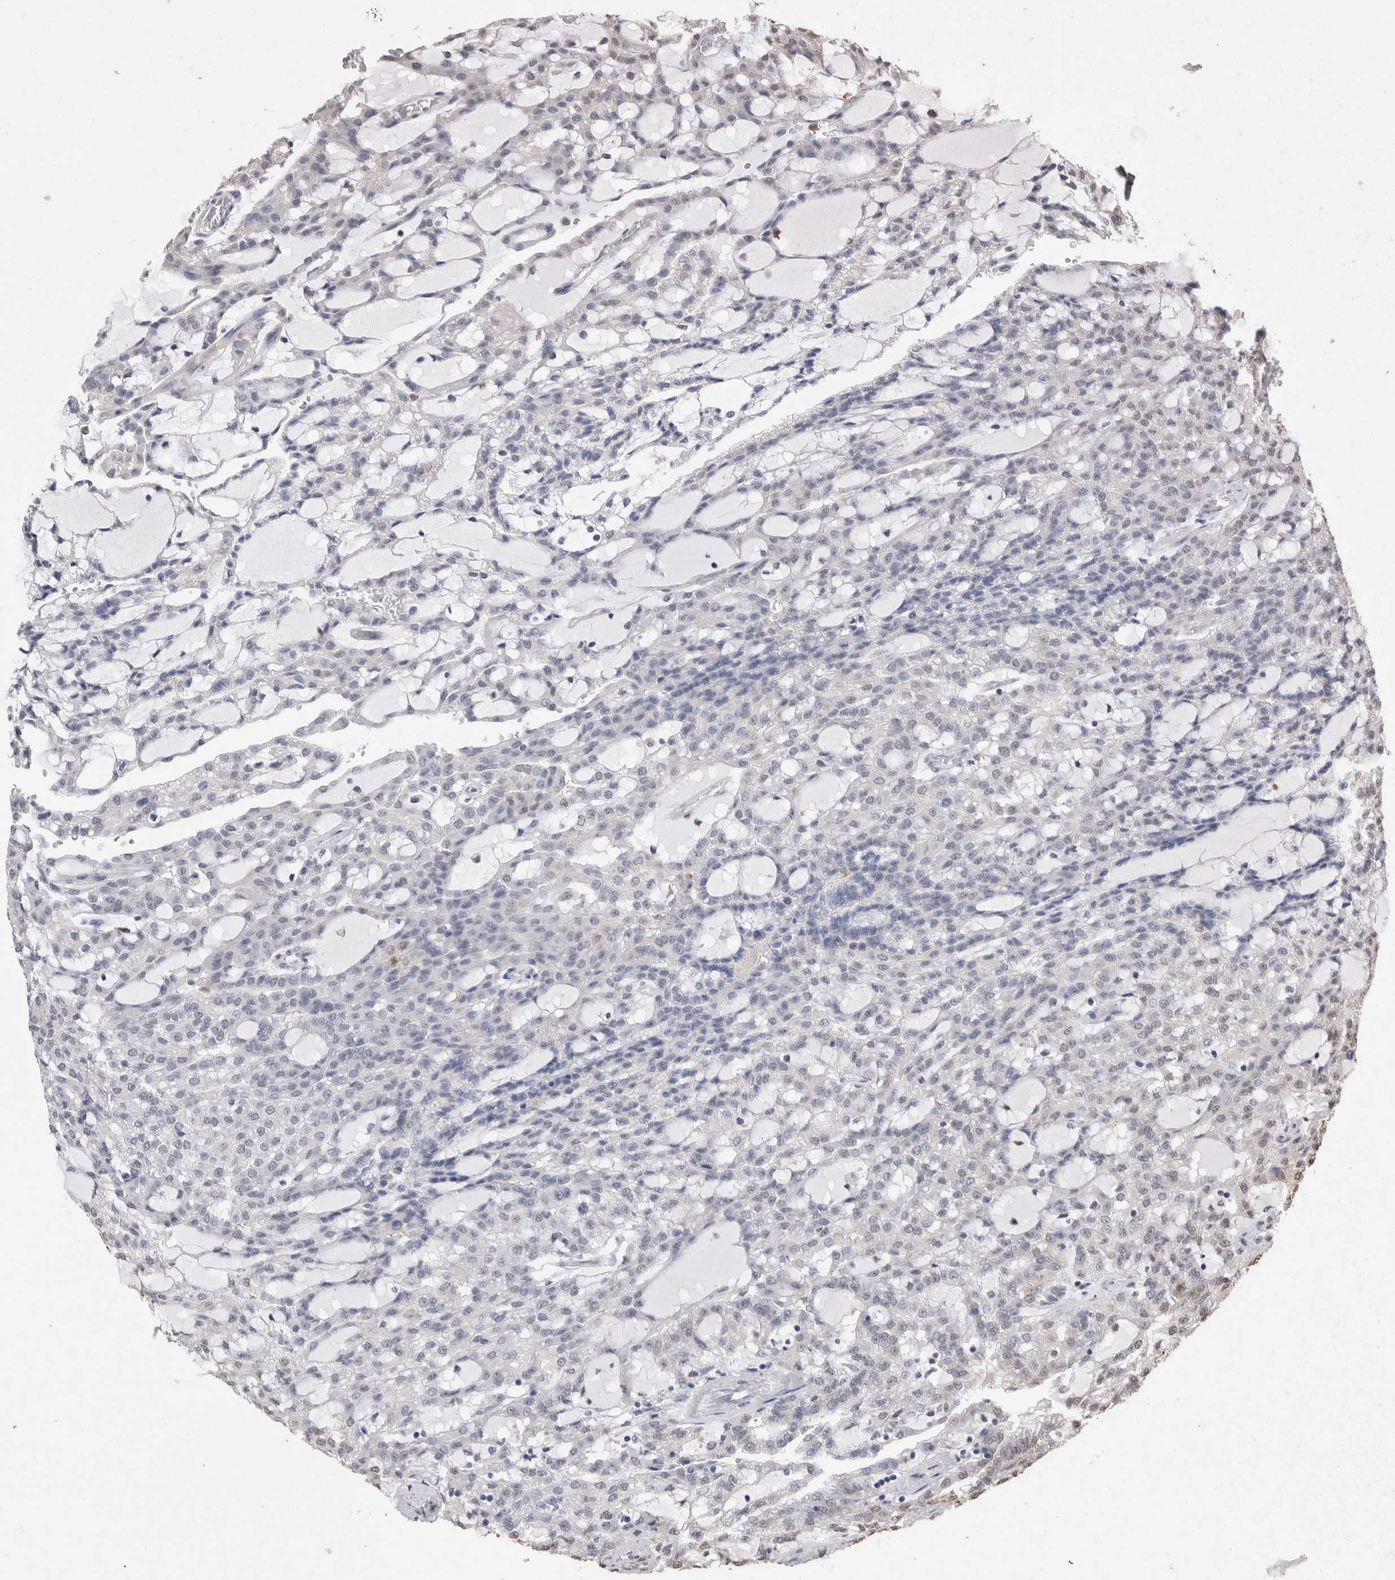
{"staining": {"intensity": "negative", "quantity": "none", "location": "none"}, "tissue": "renal cancer", "cell_type": "Tumor cells", "image_type": "cancer", "snomed": [{"axis": "morphology", "description": "Adenocarcinoma, NOS"}, {"axis": "topography", "description": "Kidney"}], "caption": "Tumor cells show no significant protein expression in renal adenocarcinoma. Brightfield microscopy of immunohistochemistry (IHC) stained with DAB (brown) and hematoxylin (blue), captured at high magnification.", "gene": "GRK5", "patient": {"sex": "male", "age": 63}}